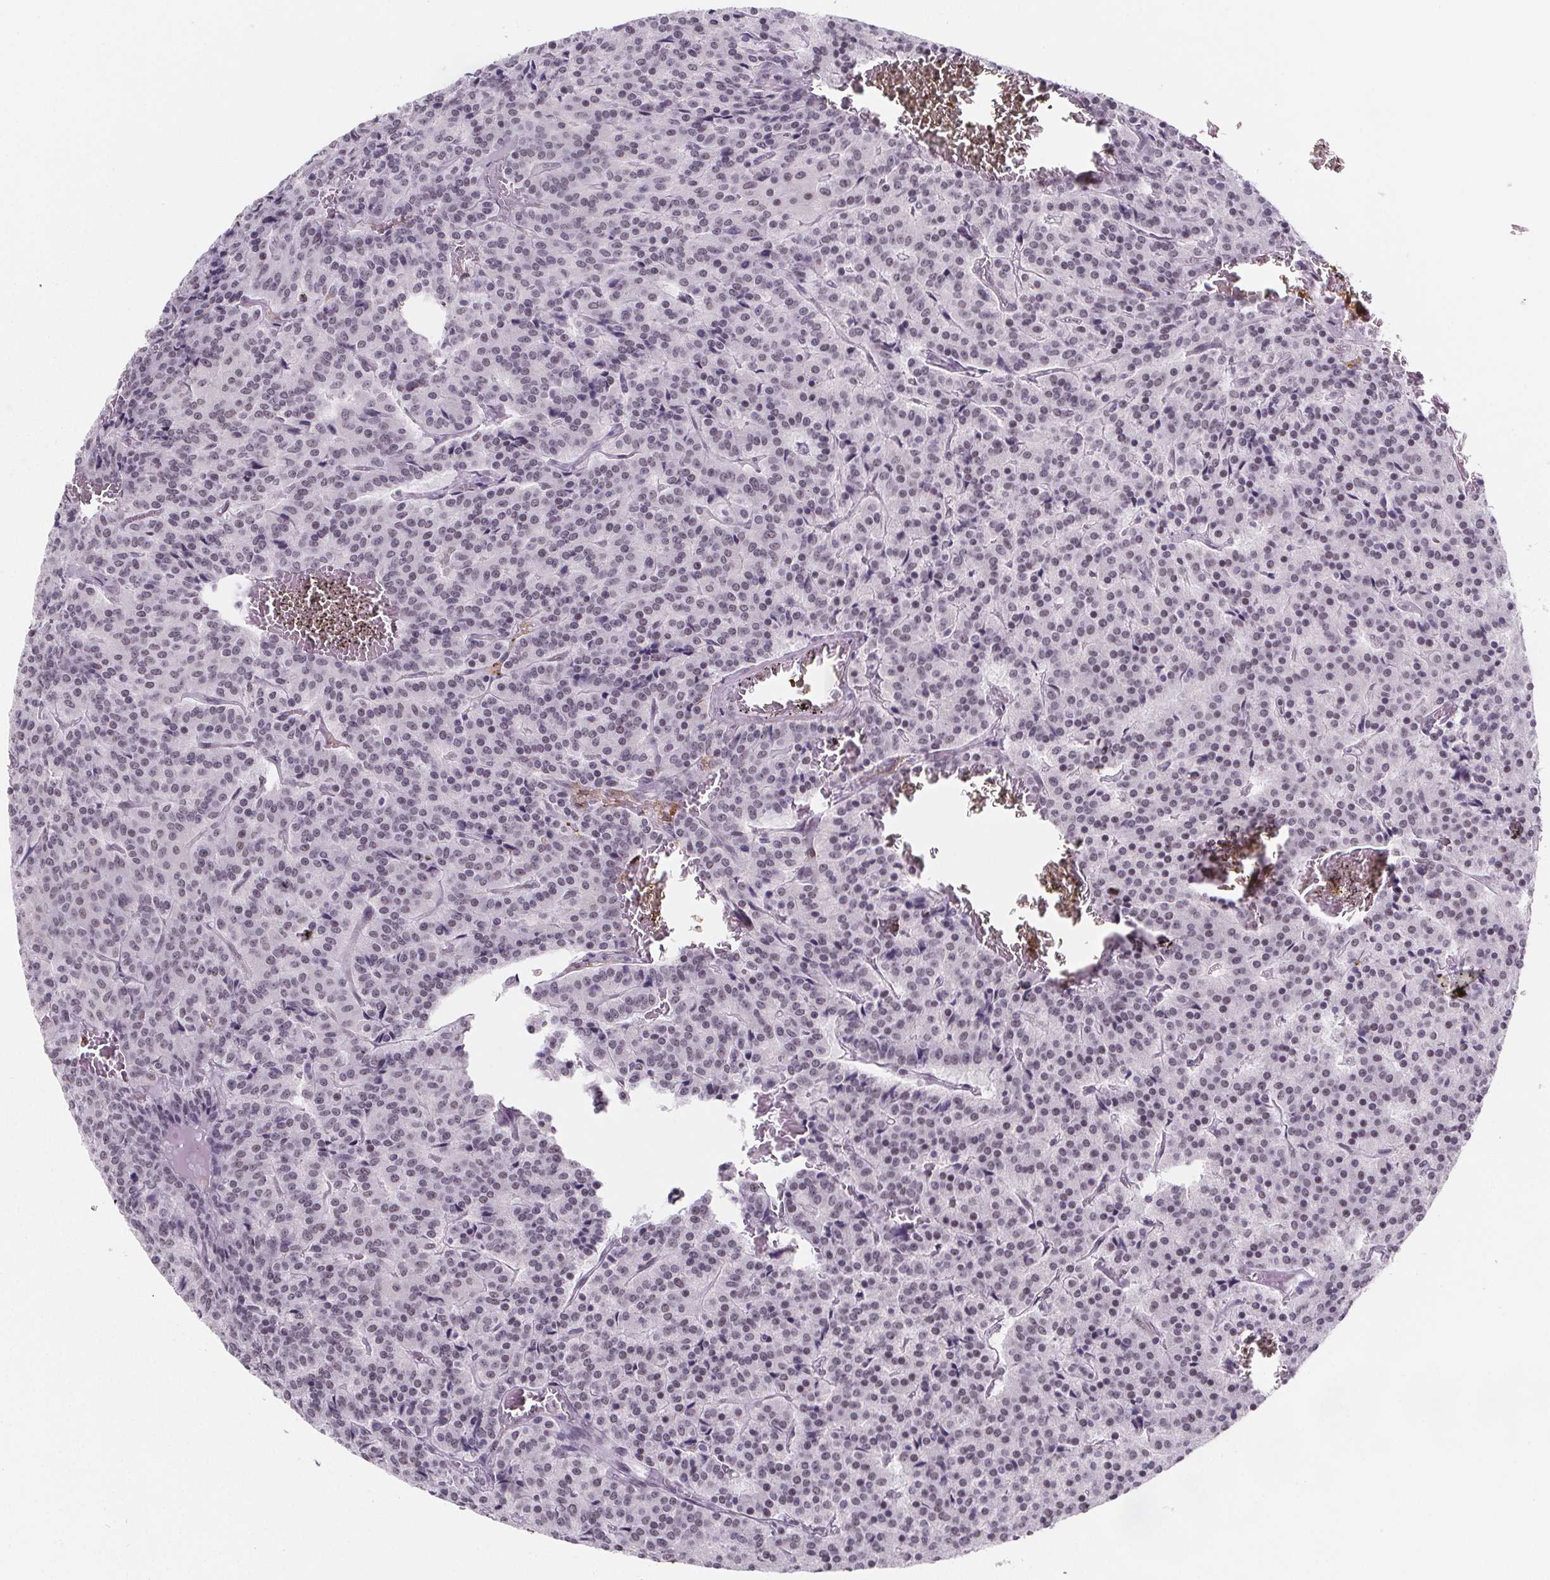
{"staining": {"intensity": "negative", "quantity": "none", "location": "none"}, "tissue": "carcinoid", "cell_type": "Tumor cells", "image_type": "cancer", "snomed": [{"axis": "morphology", "description": "Carcinoid, malignant, NOS"}, {"axis": "topography", "description": "Lung"}], "caption": "Tumor cells show no significant expression in malignant carcinoid.", "gene": "ZNF572", "patient": {"sex": "male", "age": 70}}